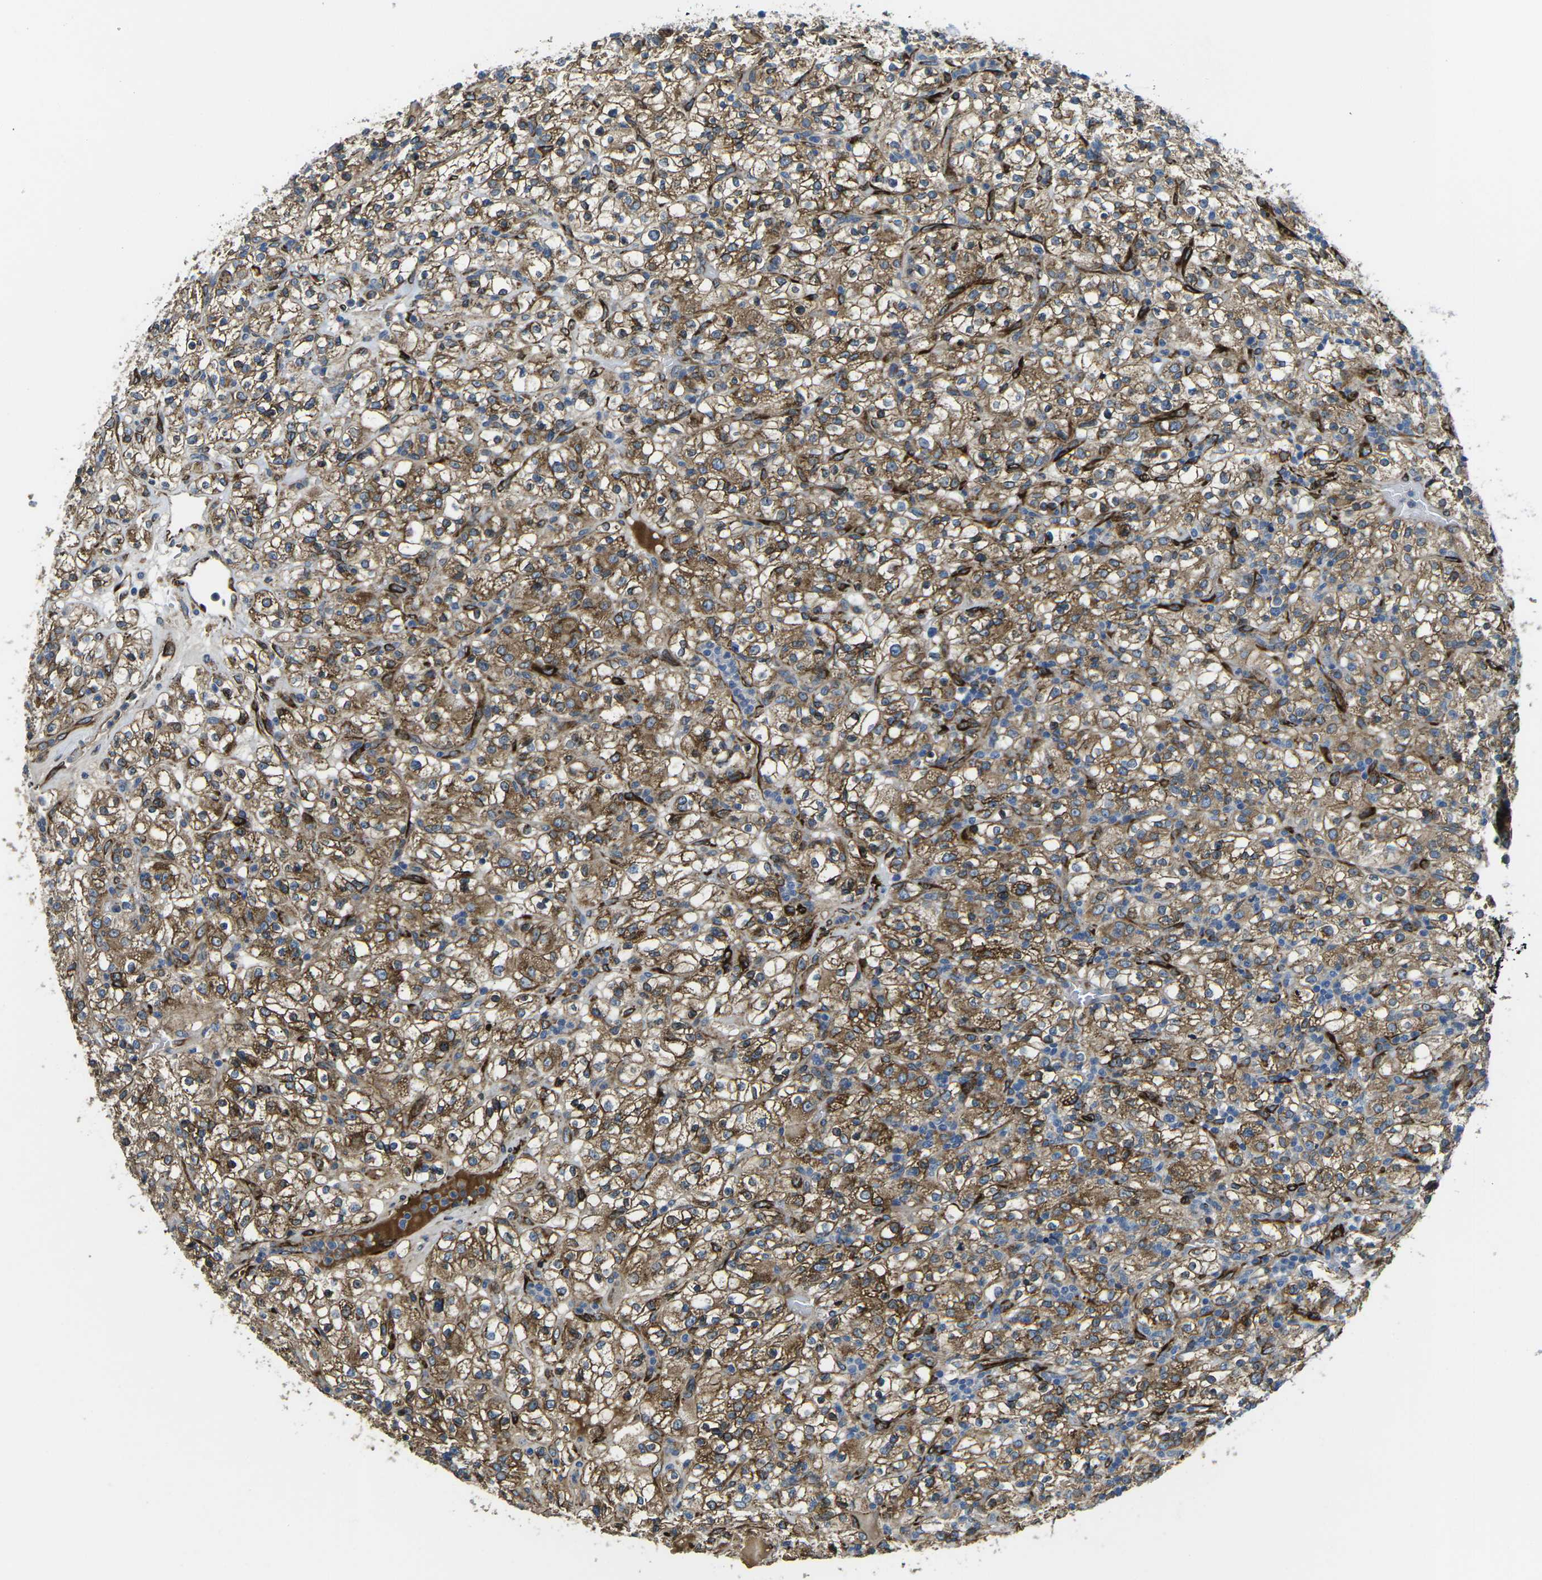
{"staining": {"intensity": "moderate", "quantity": ">75%", "location": "cytoplasmic/membranous"}, "tissue": "renal cancer", "cell_type": "Tumor cells", "image_type": "cancer", "snomed": [{"axis": "morphology", "description": "Normal tissue, NOS"}, {"axis": "morphology", "description": "Adenocarcinoma, NOS"}, {"axis": "topography", "description": "Kidney"}], "caption": "This image exhibits adenocarcinoma (renal) stained with immunohistochemistry to label a protein in brown. The cytoplasmic/membranous of tumor cells show moderate positivity for the protein. Nuclei are counter-stained blue.", "gene": "PDZD8", "patient": {"sex": "female", "age": 72}}